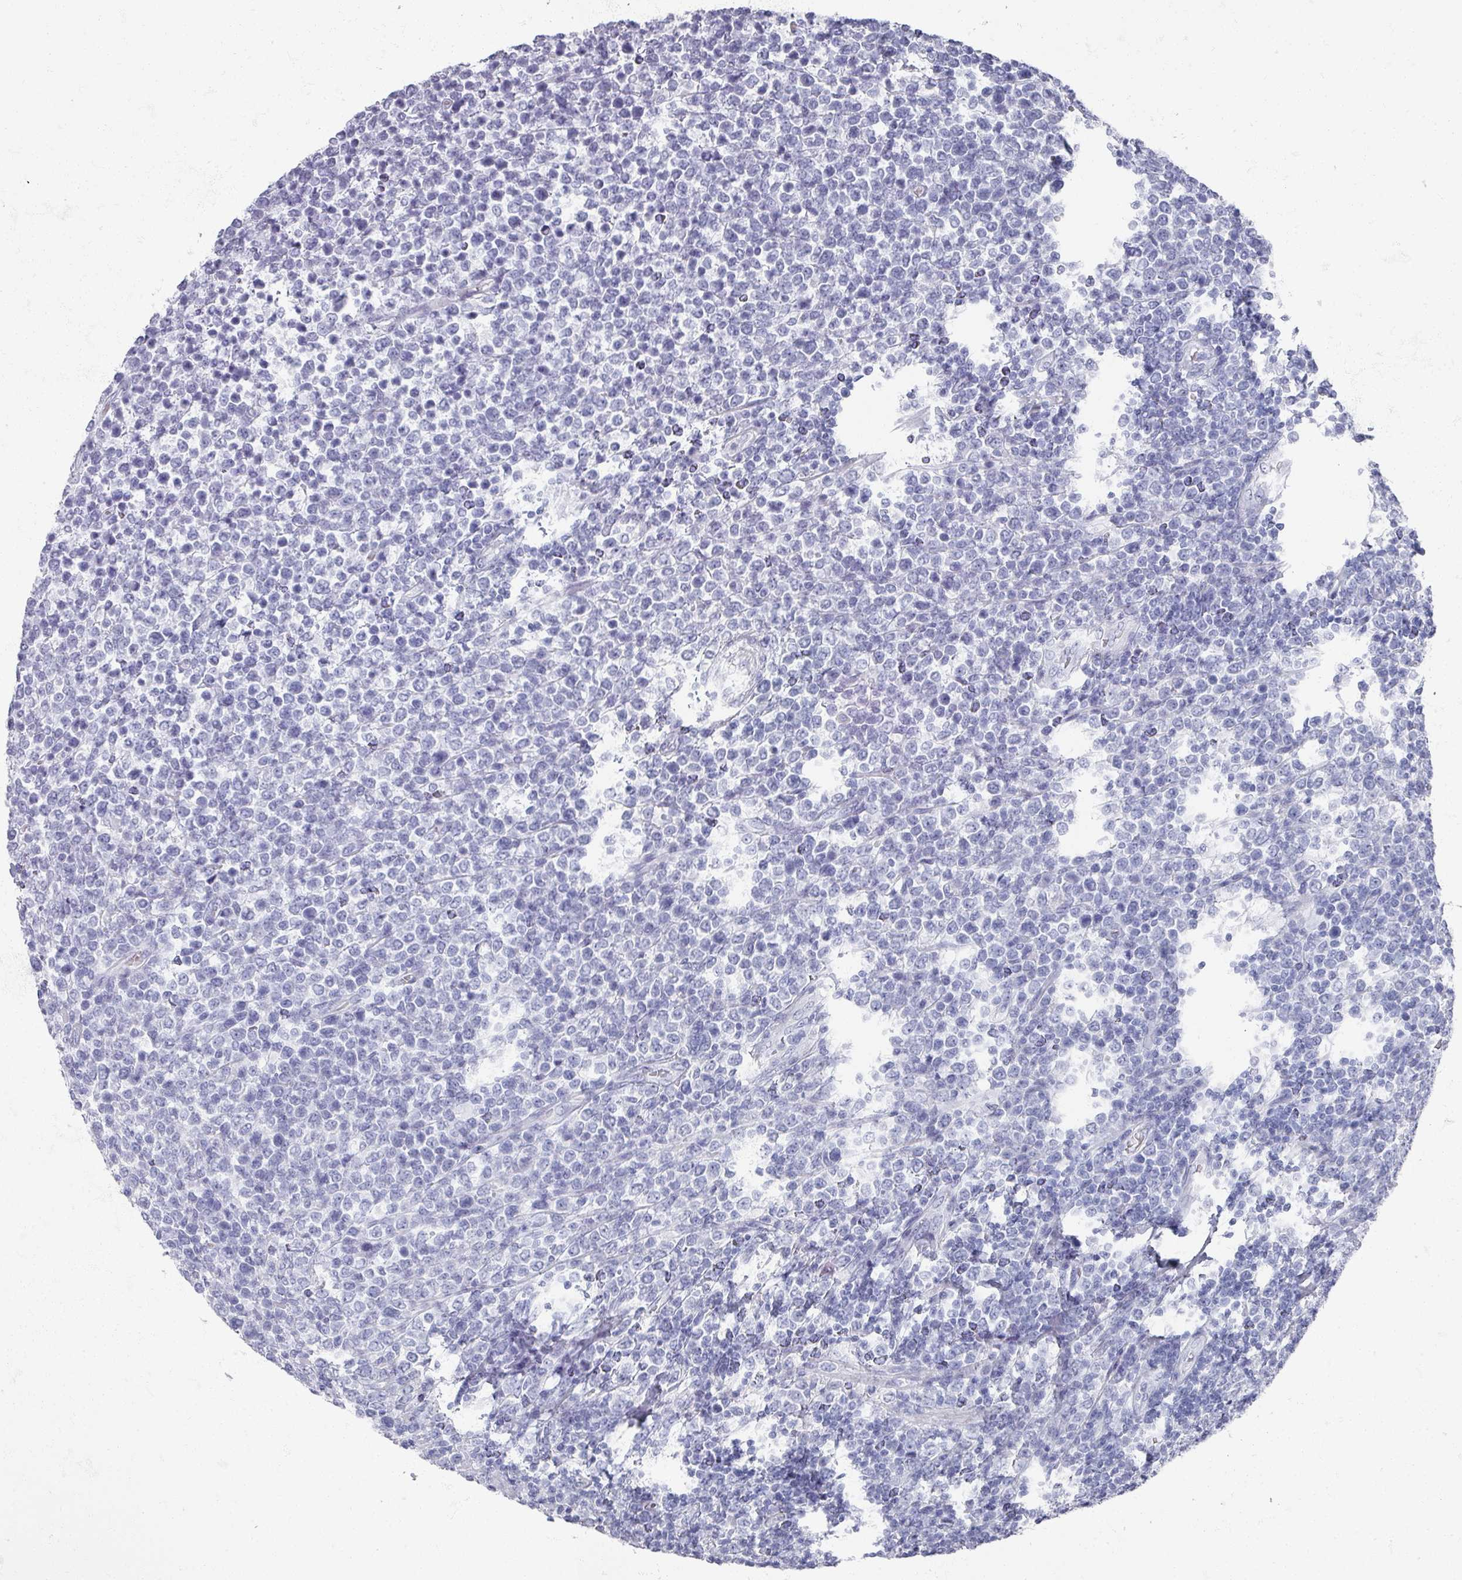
{"staining": {"intensity": "negative", "quantity": "none", "location": "none"}, "tissue": "lymphoma", "cell_type": "Tumor cells", "image_type": "cancer", "snomed": [{"axis": "morphology", "description": "Malignant lymphoma, non-Hodgkin's type, High grade"}, {"axis": "topography", "description": "Soft tissue"}], "caption": "DAB immunohistochemical staining of human malignant lymphoma, non-Hodgkin's type (high-grade) exhibits no significant positivity in tumor cells.", "gene": "OMG", "patient": {"sex": "female", "age": 56}}